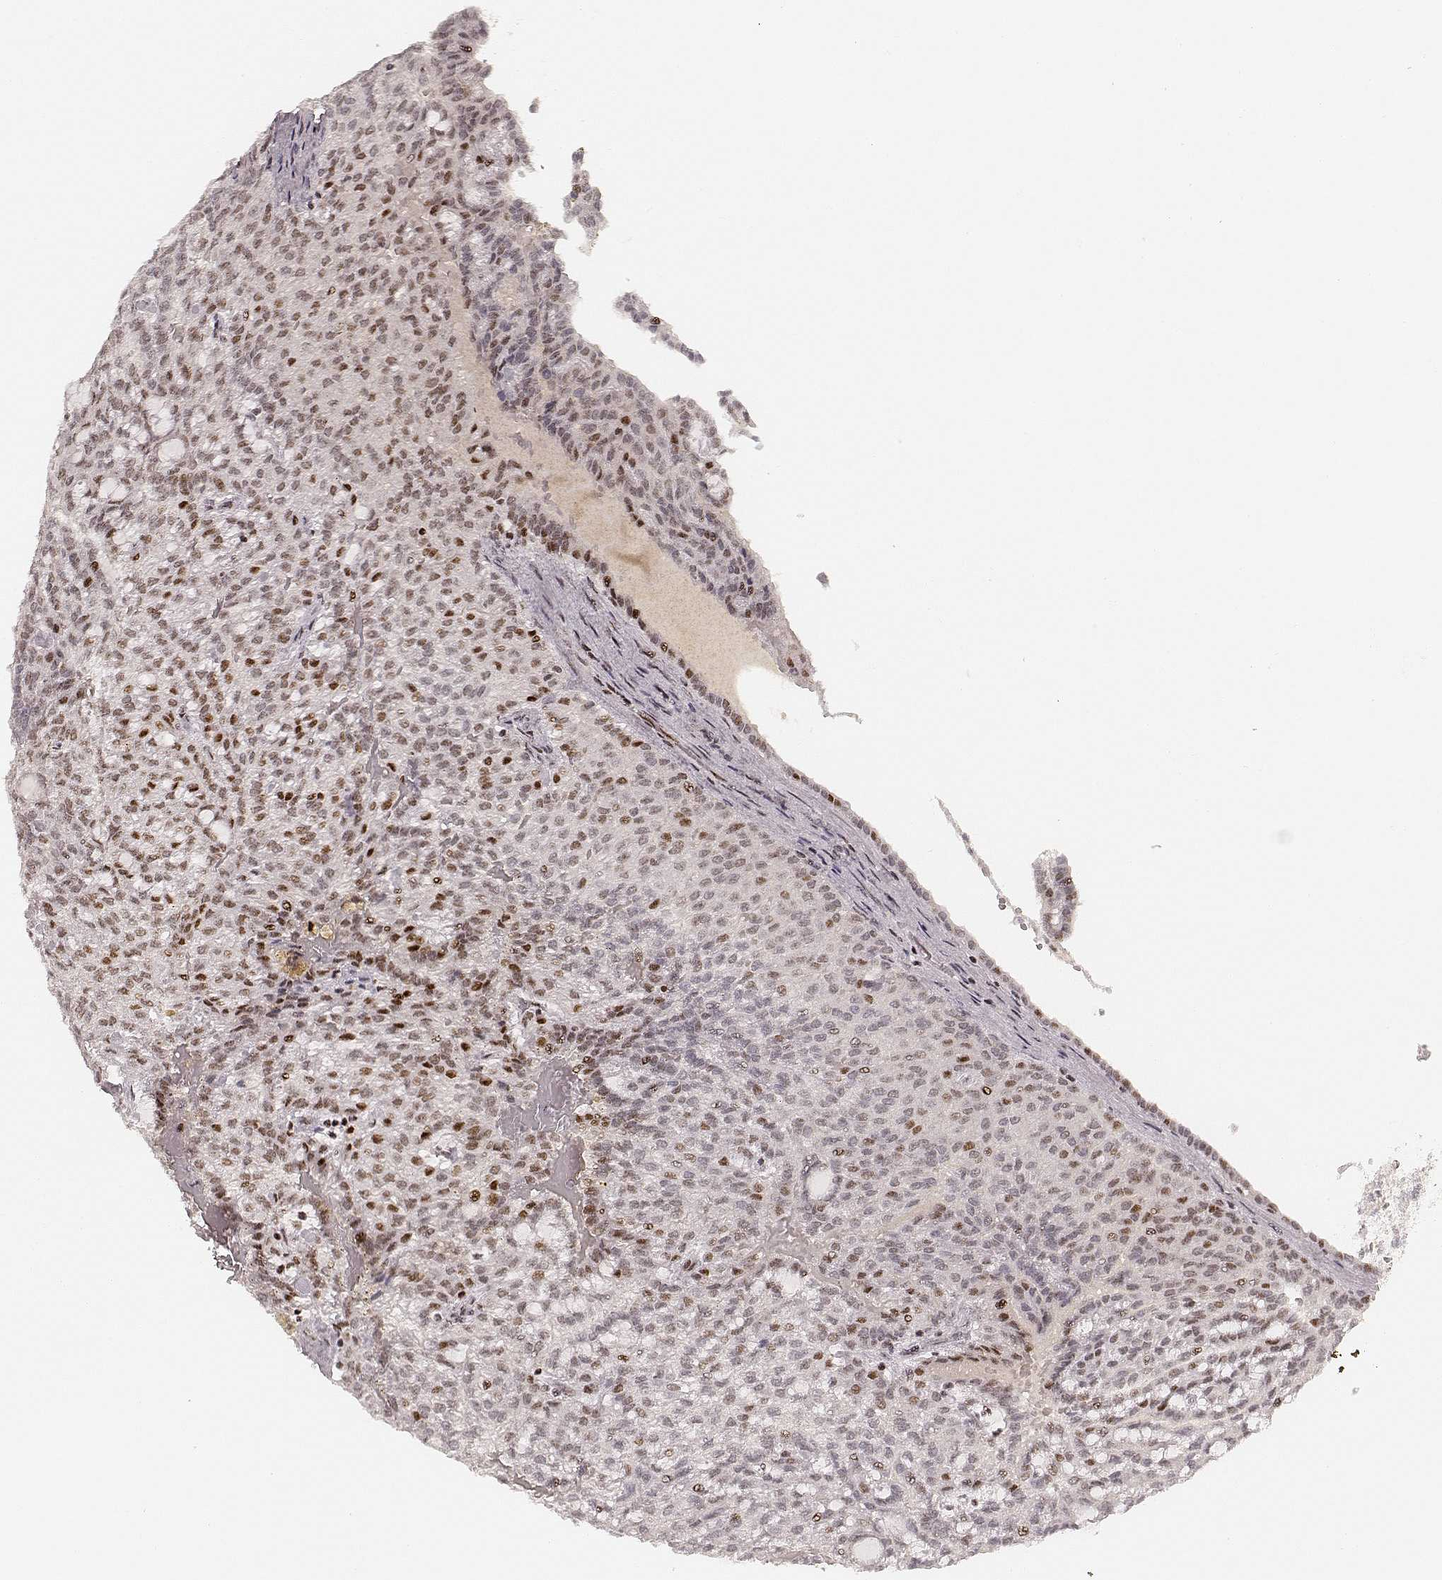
{"staining": {"intensity": "moderate", "quantity": "25%-75%", "location": "nuclear"}, "tissue": "renal cancer", "cell_type": "Tumor cells", "image_type": "cancer", "snomed": [{"axis": "morphology", "description": "Adenocarcinoma, NOS"}, {"axis": "topography", "description": "Kidney"}], "caption": "This is a photomicrograph of IHC staining of renal adenocarcinoma, which shows moderate expression in the nuclear of tumor cells.", "gene": "HNRNPC", "patient": {"sex": "male", "age": 63}}